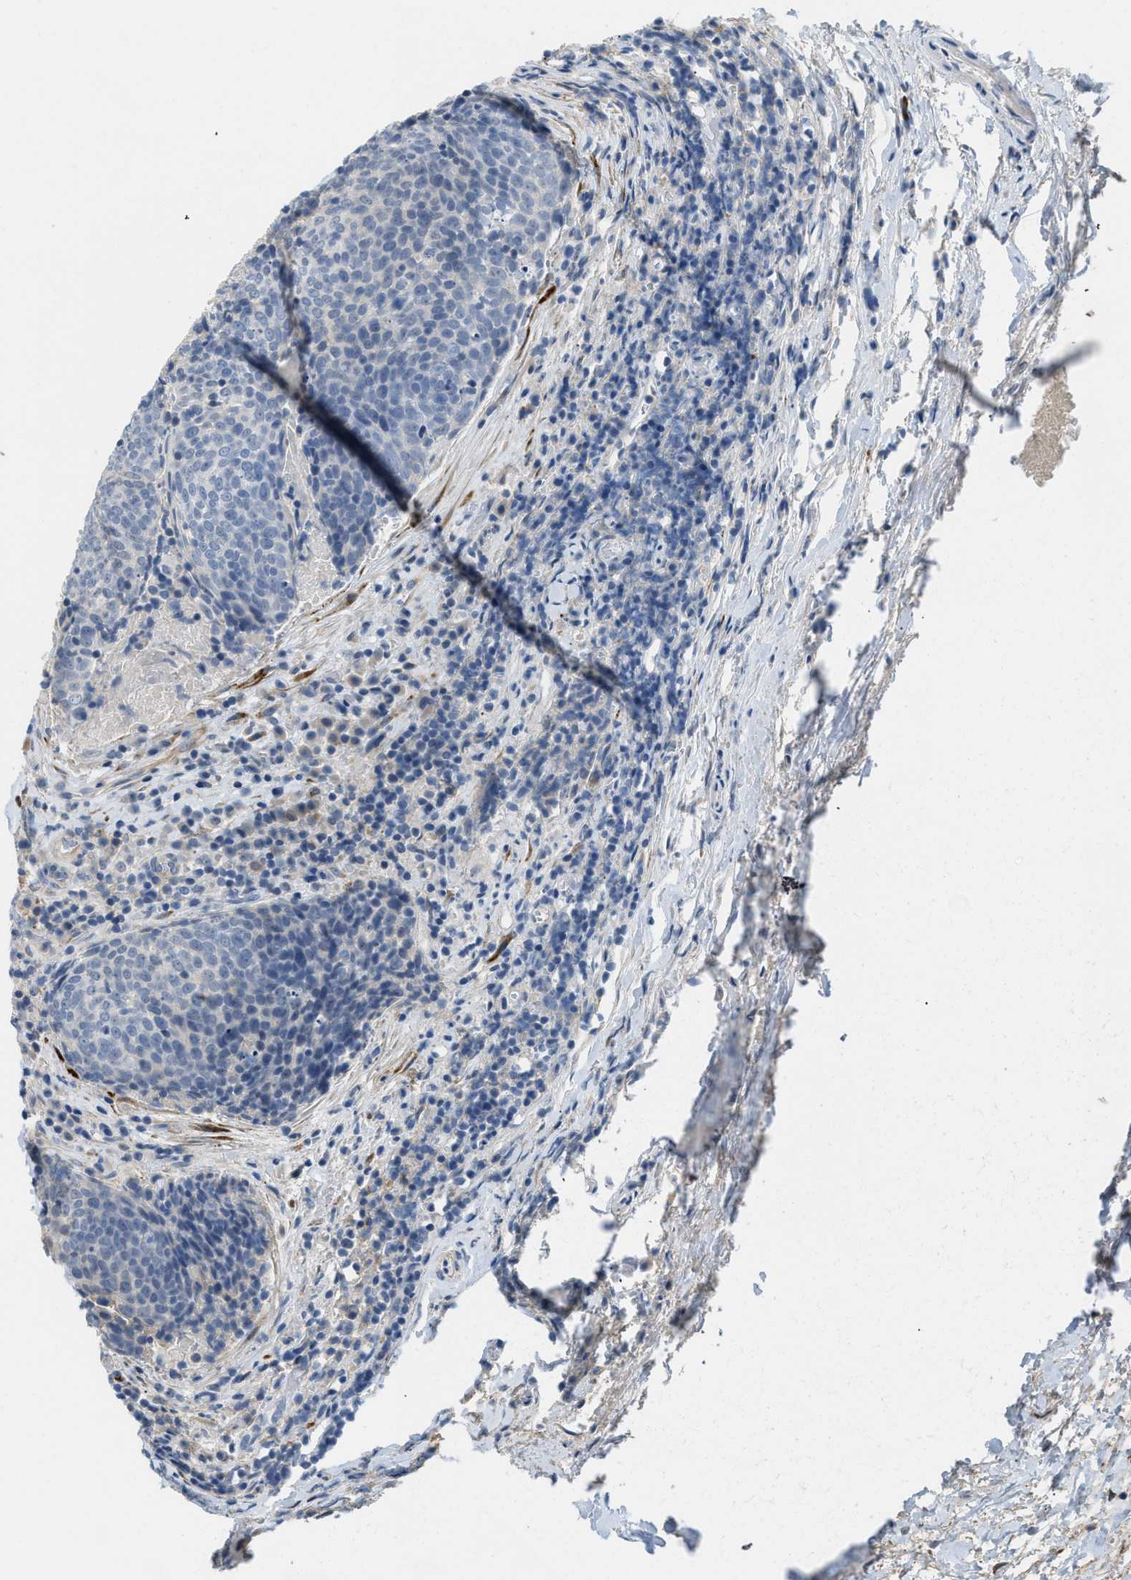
{"staining": {"intensity": "negative", "quantity": "none", "location": "none"}, "tissue": "head and neck cancer", "cell_type": "Tumor cells", "image_type": "cancer", "snomed": [{"axis": "morphology", "description": "Squamous cell carcinoma, NOS"}, {"axis": "topography", "description": "Oral tissue"}, {"axis": "topography", "description": "Head-Neck"}], "caption": "The image shows no significant positivity in tumor cells of squamous cell carcinoma (head and neck).", "gene": "TMEM154", "patient": {"sex": "female", "age": 82}}